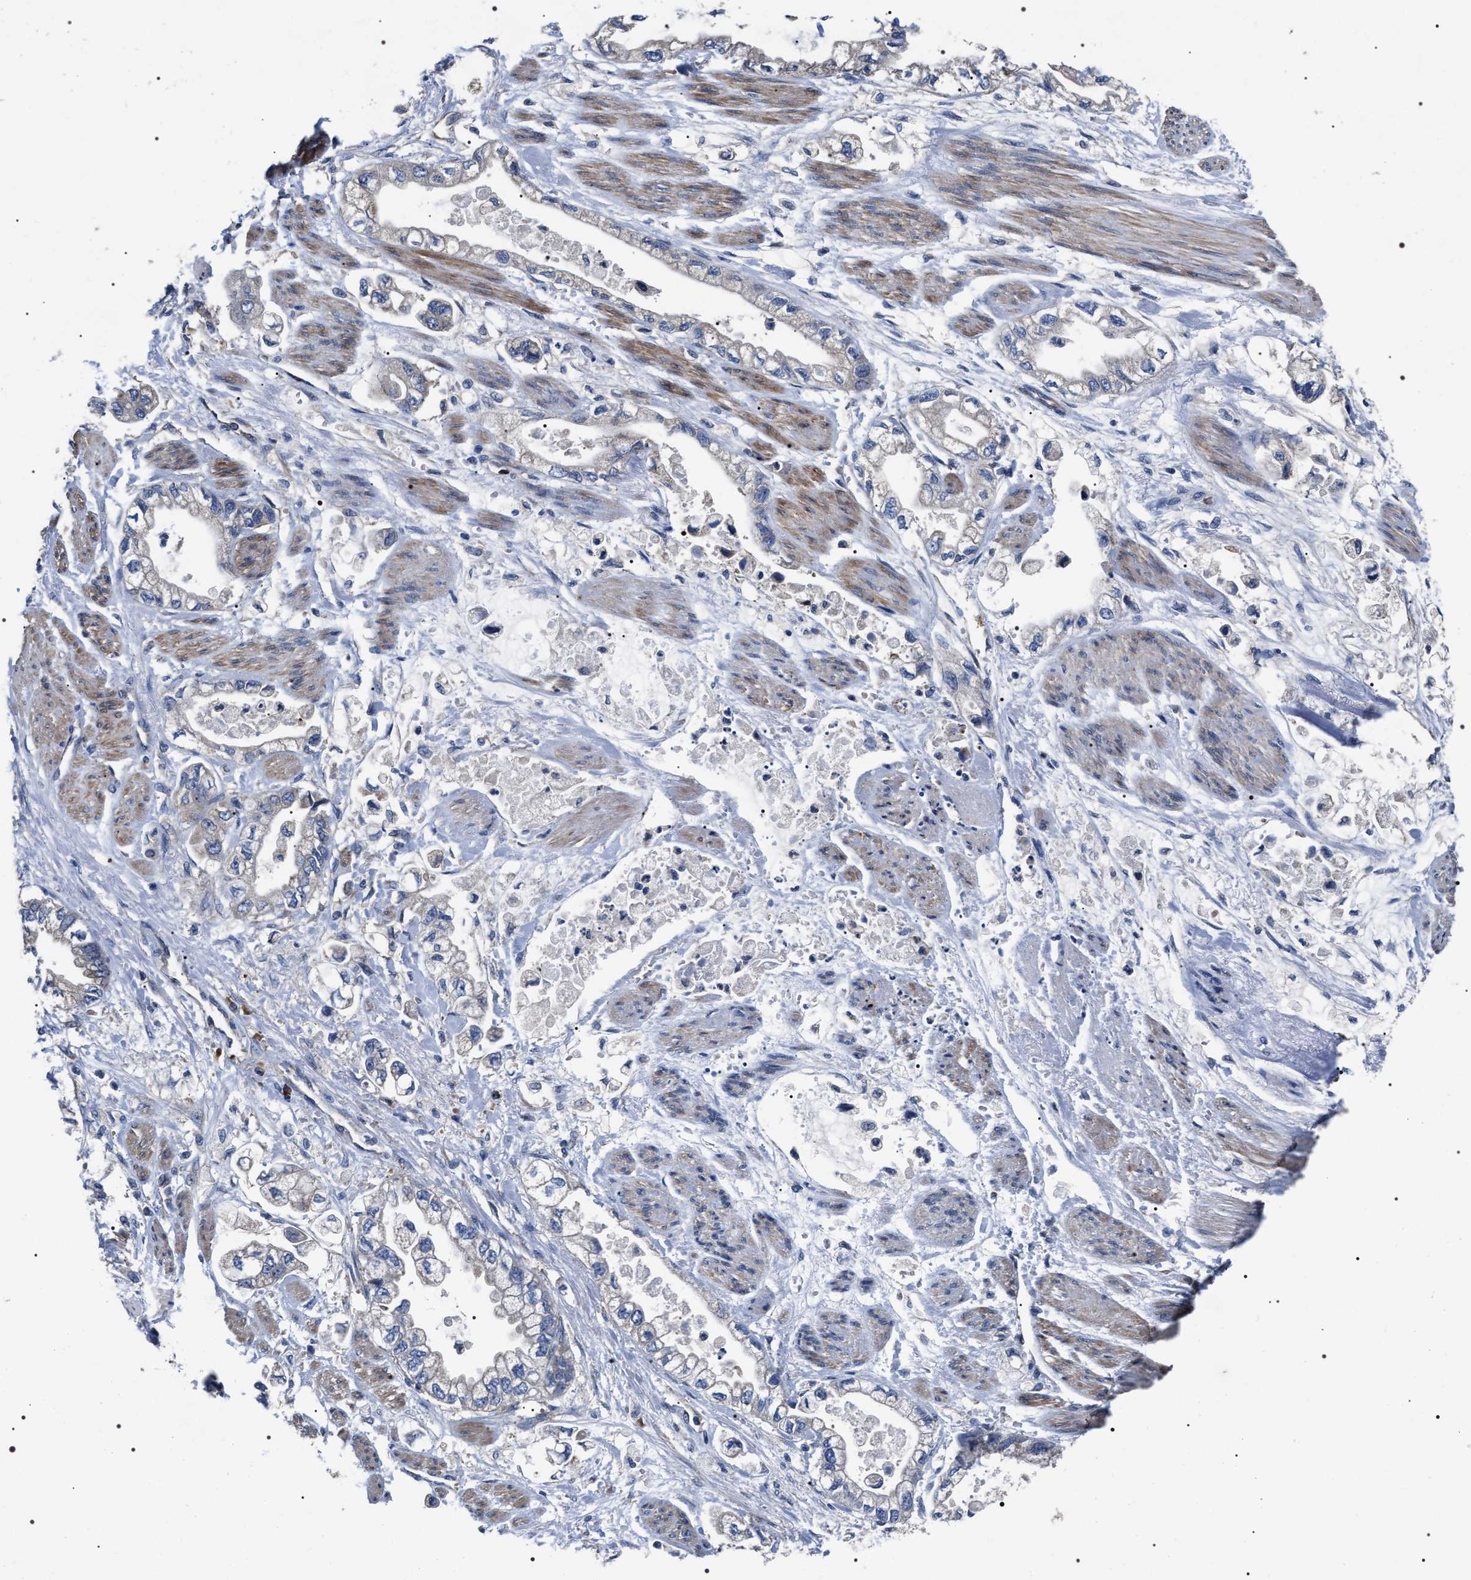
{"staining": {"intensity": "negative", "quantity": "none", "location": "none"}, "tissue": "stomach cancer", "cell_type": "Tumor cells", "image_type": "cancer", "snomed": [{"axis": "morphology", "description": "Normal tissue, NOS"}, {"axis": "morphology", "description": "Adenocarcinoma, NOS"}, {"axis": "topography", "description": "Stomach"}], "caption": "An image of stomach cancer (adenocarcinoma) stained for a protein shows no brown staining in tumor cells.", "gene": "MIS18A", "patient": {"sex": "male", "age": 62}}